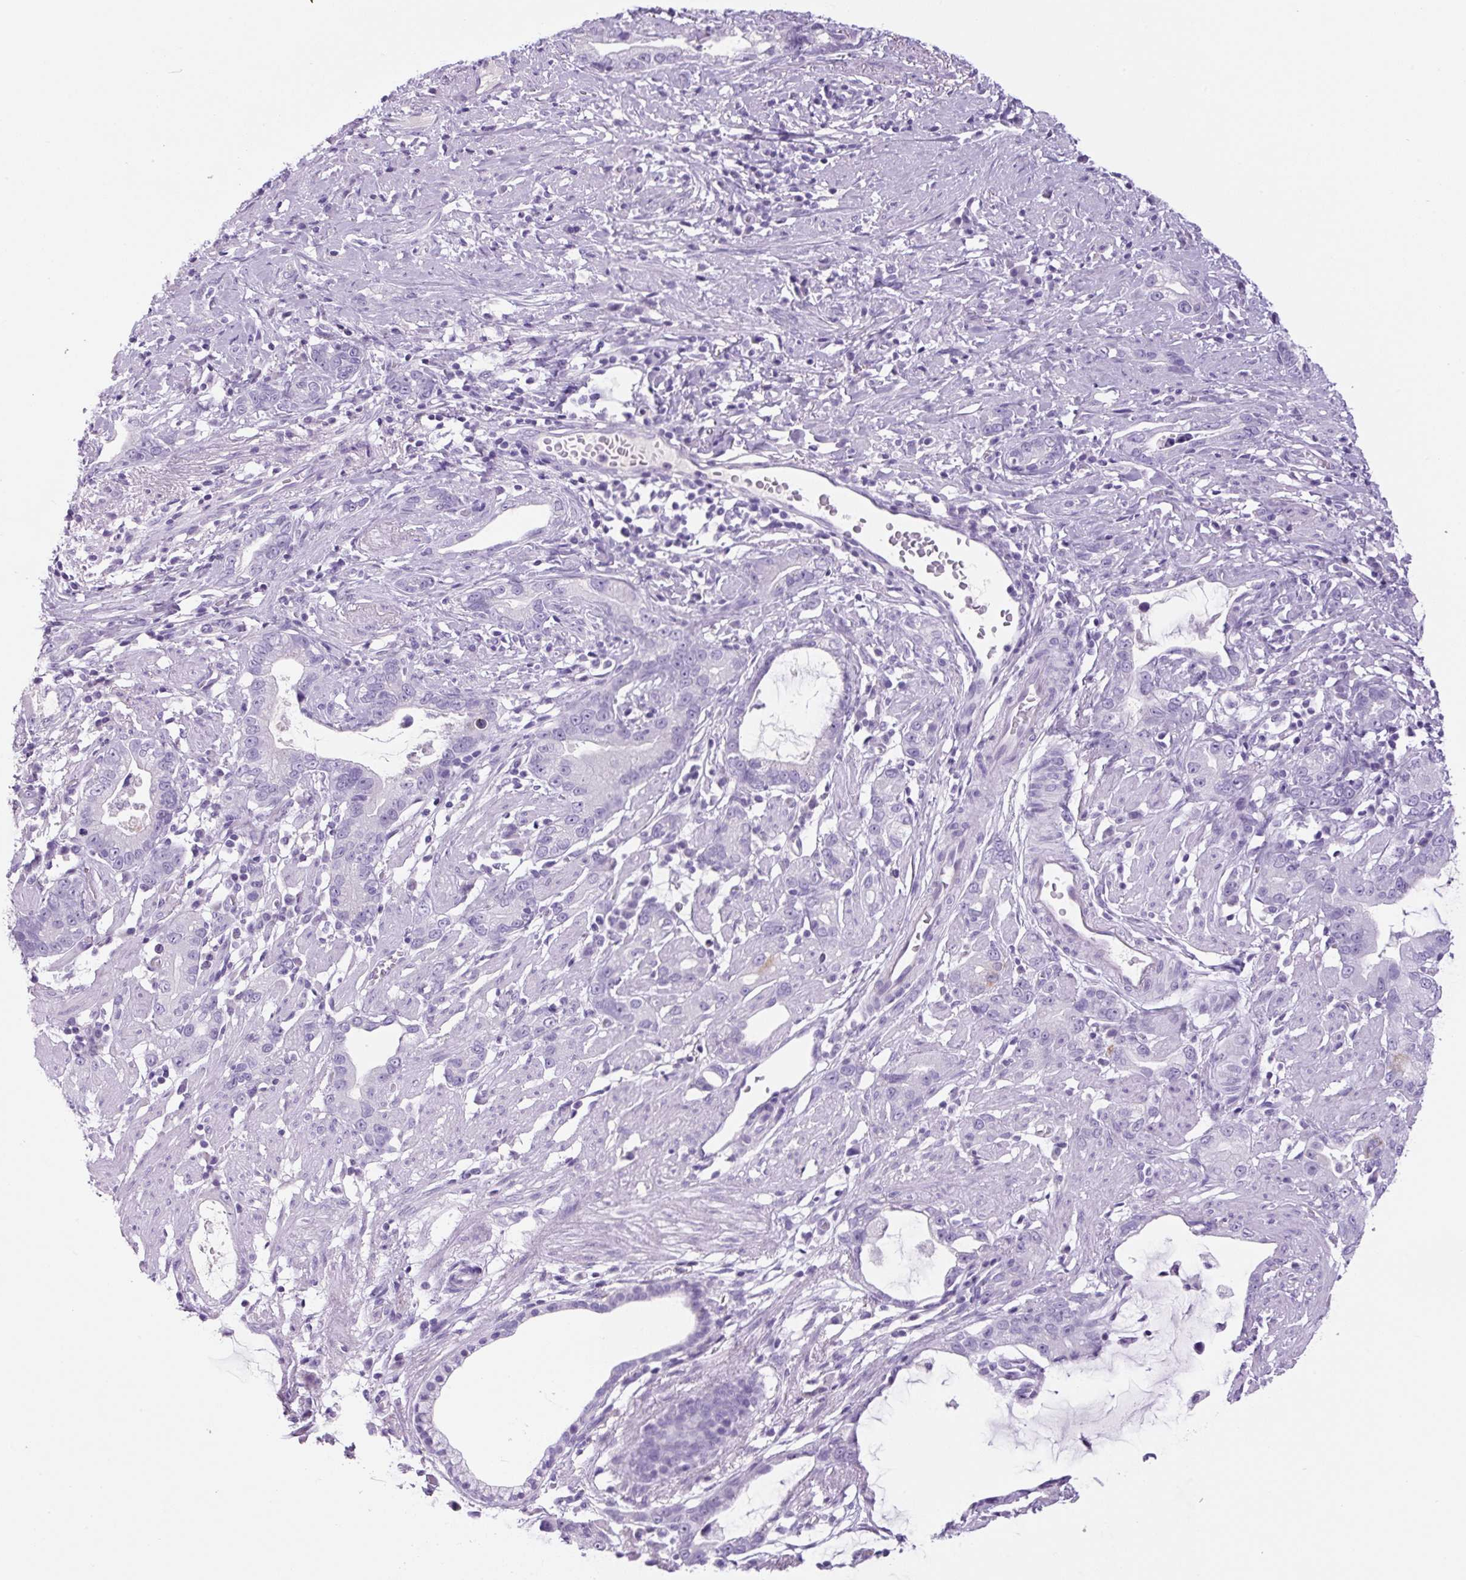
{"staining": {"intensity": "negative", "quantity": "none", "location": "none"}, "tissue": "stomach cancer", "cell_type": "Tumor cells", "image_type": "cancer", "snomed": [{"axis": "morphology", "description": "Adenocarcinoma, NOS"}, {"axis": "topography", "description": "Stomach"}], "caption": "A histopathology image of human adenocarcinoma (stomach) is negative for staining in tumor cells.", "gene": "PRRT1", "patient": {"sex": "male", "age": 55}}